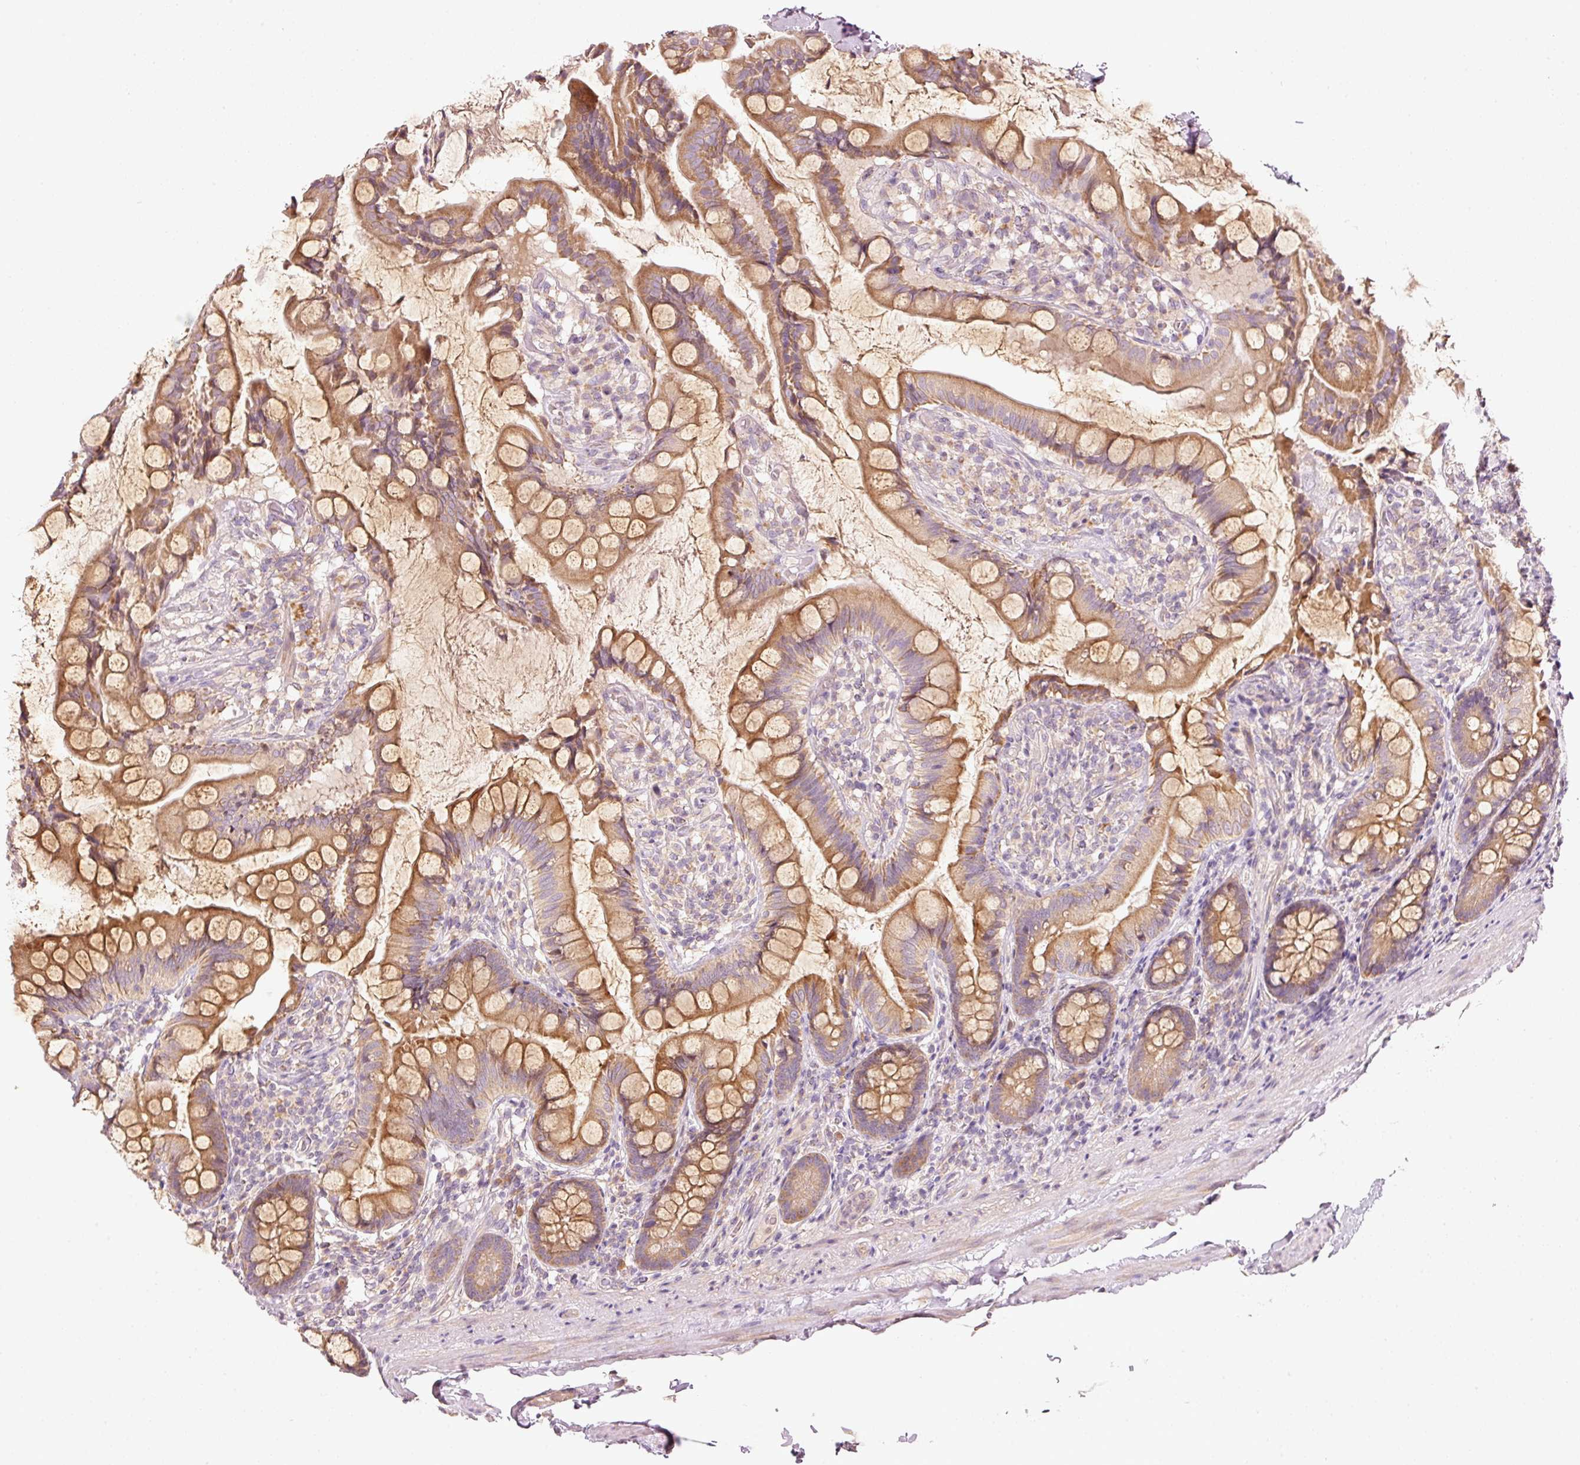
{"staining": {"intensity": "moderate", "quantity": ">75%", "location": "cytoplasmic/membranous"}, "tissue": "small intestine", "cell_type": "Glandular cells", "image_type": "normal", "snomed": [{"axis": "morphology", "description": "Normal tissue, NOS"}, {"axis": "topography", "description": "Small intestine"}], "caption": "DAB immunohistochemical staining of normal human small intestine exhibits moderate cytoplasmic/membranous protein staining in approximately >75% of glandular cells. Using DAB (3,3'-diaminobenzidine) (brown) and hematoxylin (blue) stains, captured at high magnification using brightfield microscopy.", "gene": "MAP10", "patient": {"sex": "male", "age": 70}}